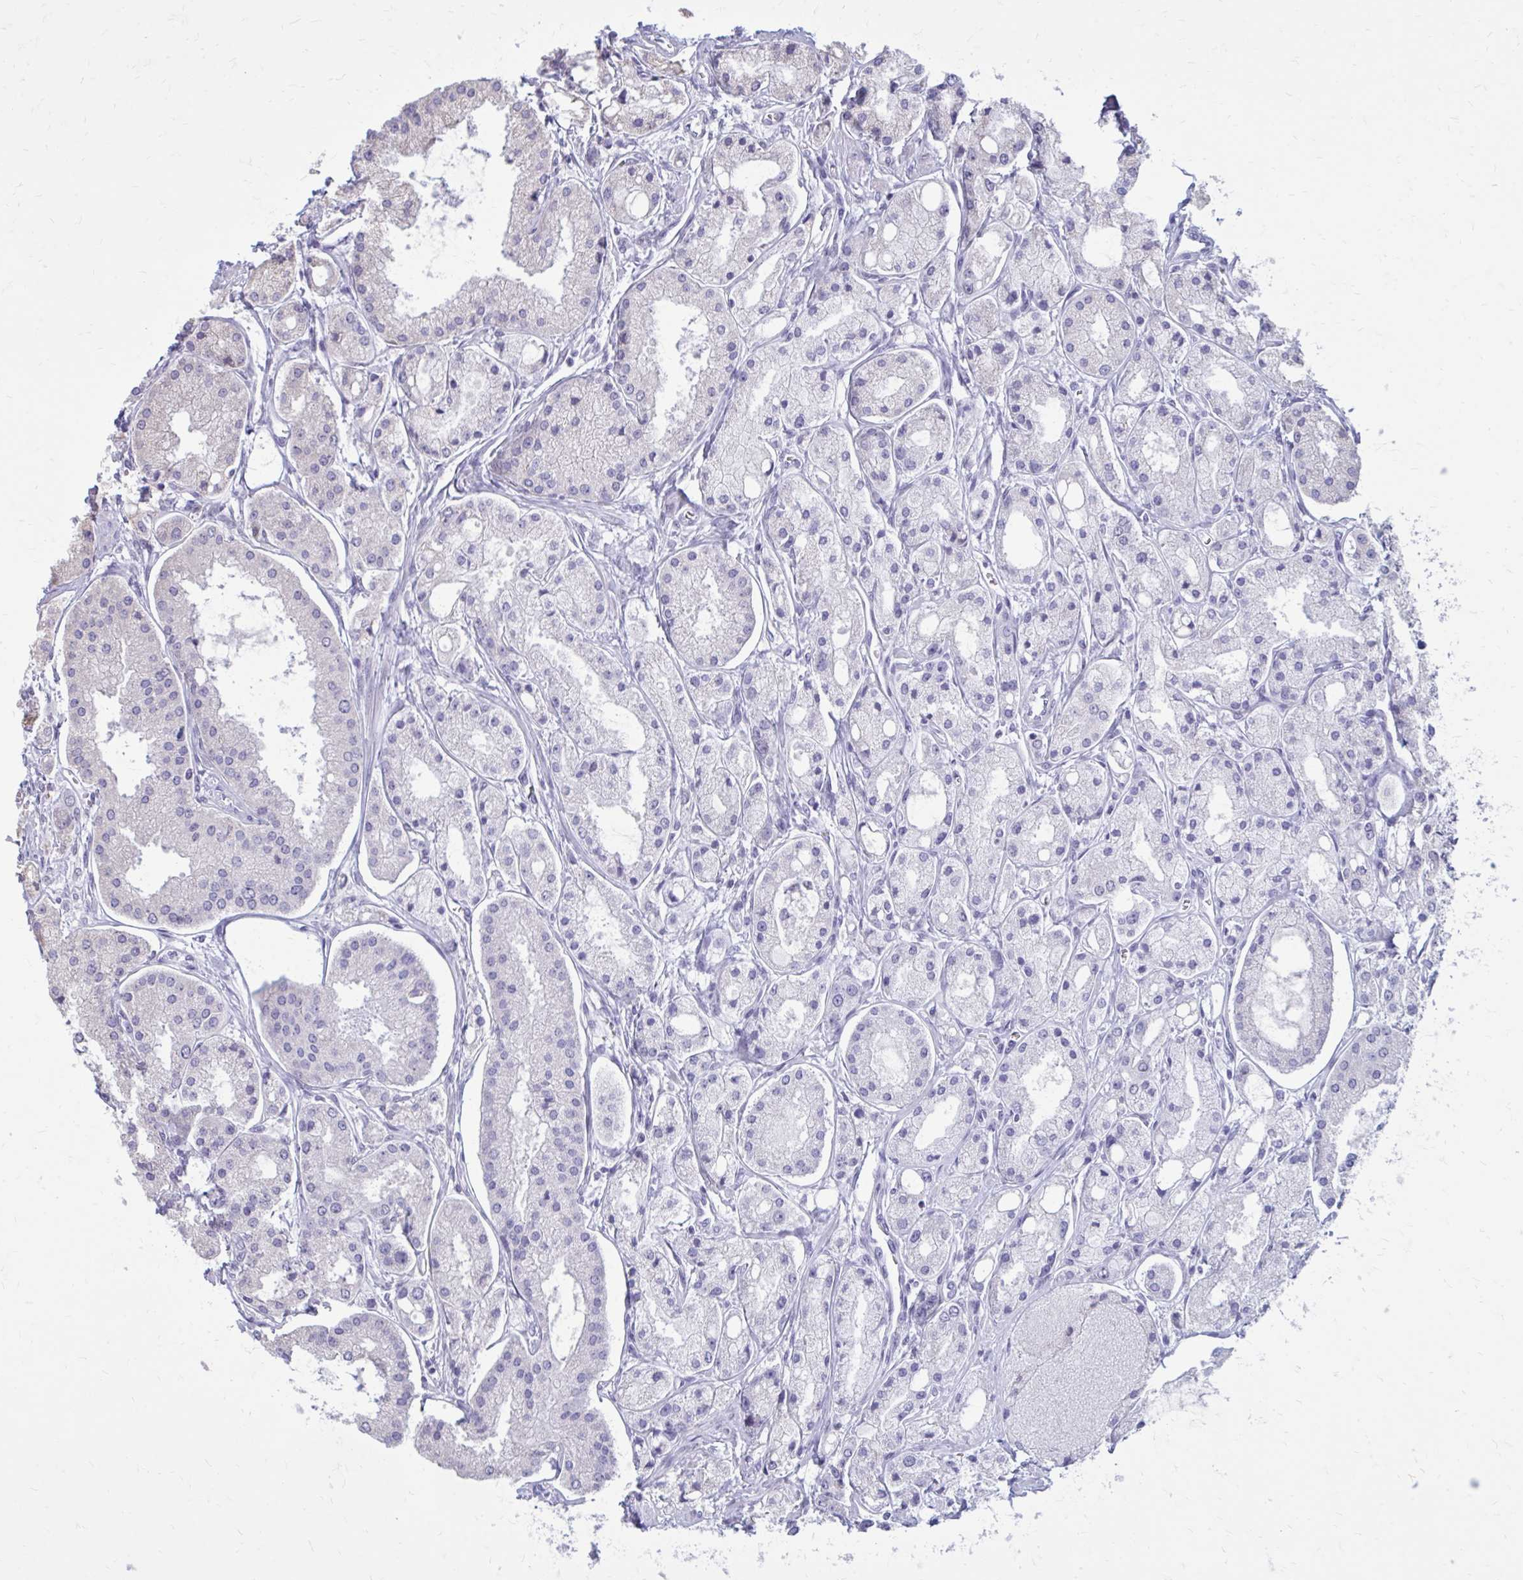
{"staining": {"intensity": "negative", "quantity": "none", "location": "none"}, "tissue": "prostate cancer", "cell_type": "Tumor cells", "image_type": "cancer", "snomed": [{"axis": "morphology", "description": "Adenocarcinoma, High grade"}, {"axis": "topography", "description": "Prostate"}], "caption": "Tumor cells are negative for brown protein staining in prostate cancer (high-grade adenocarcinoma).", "gene": "PROSER1", "patient": {"sex": "male", "age": 66}}